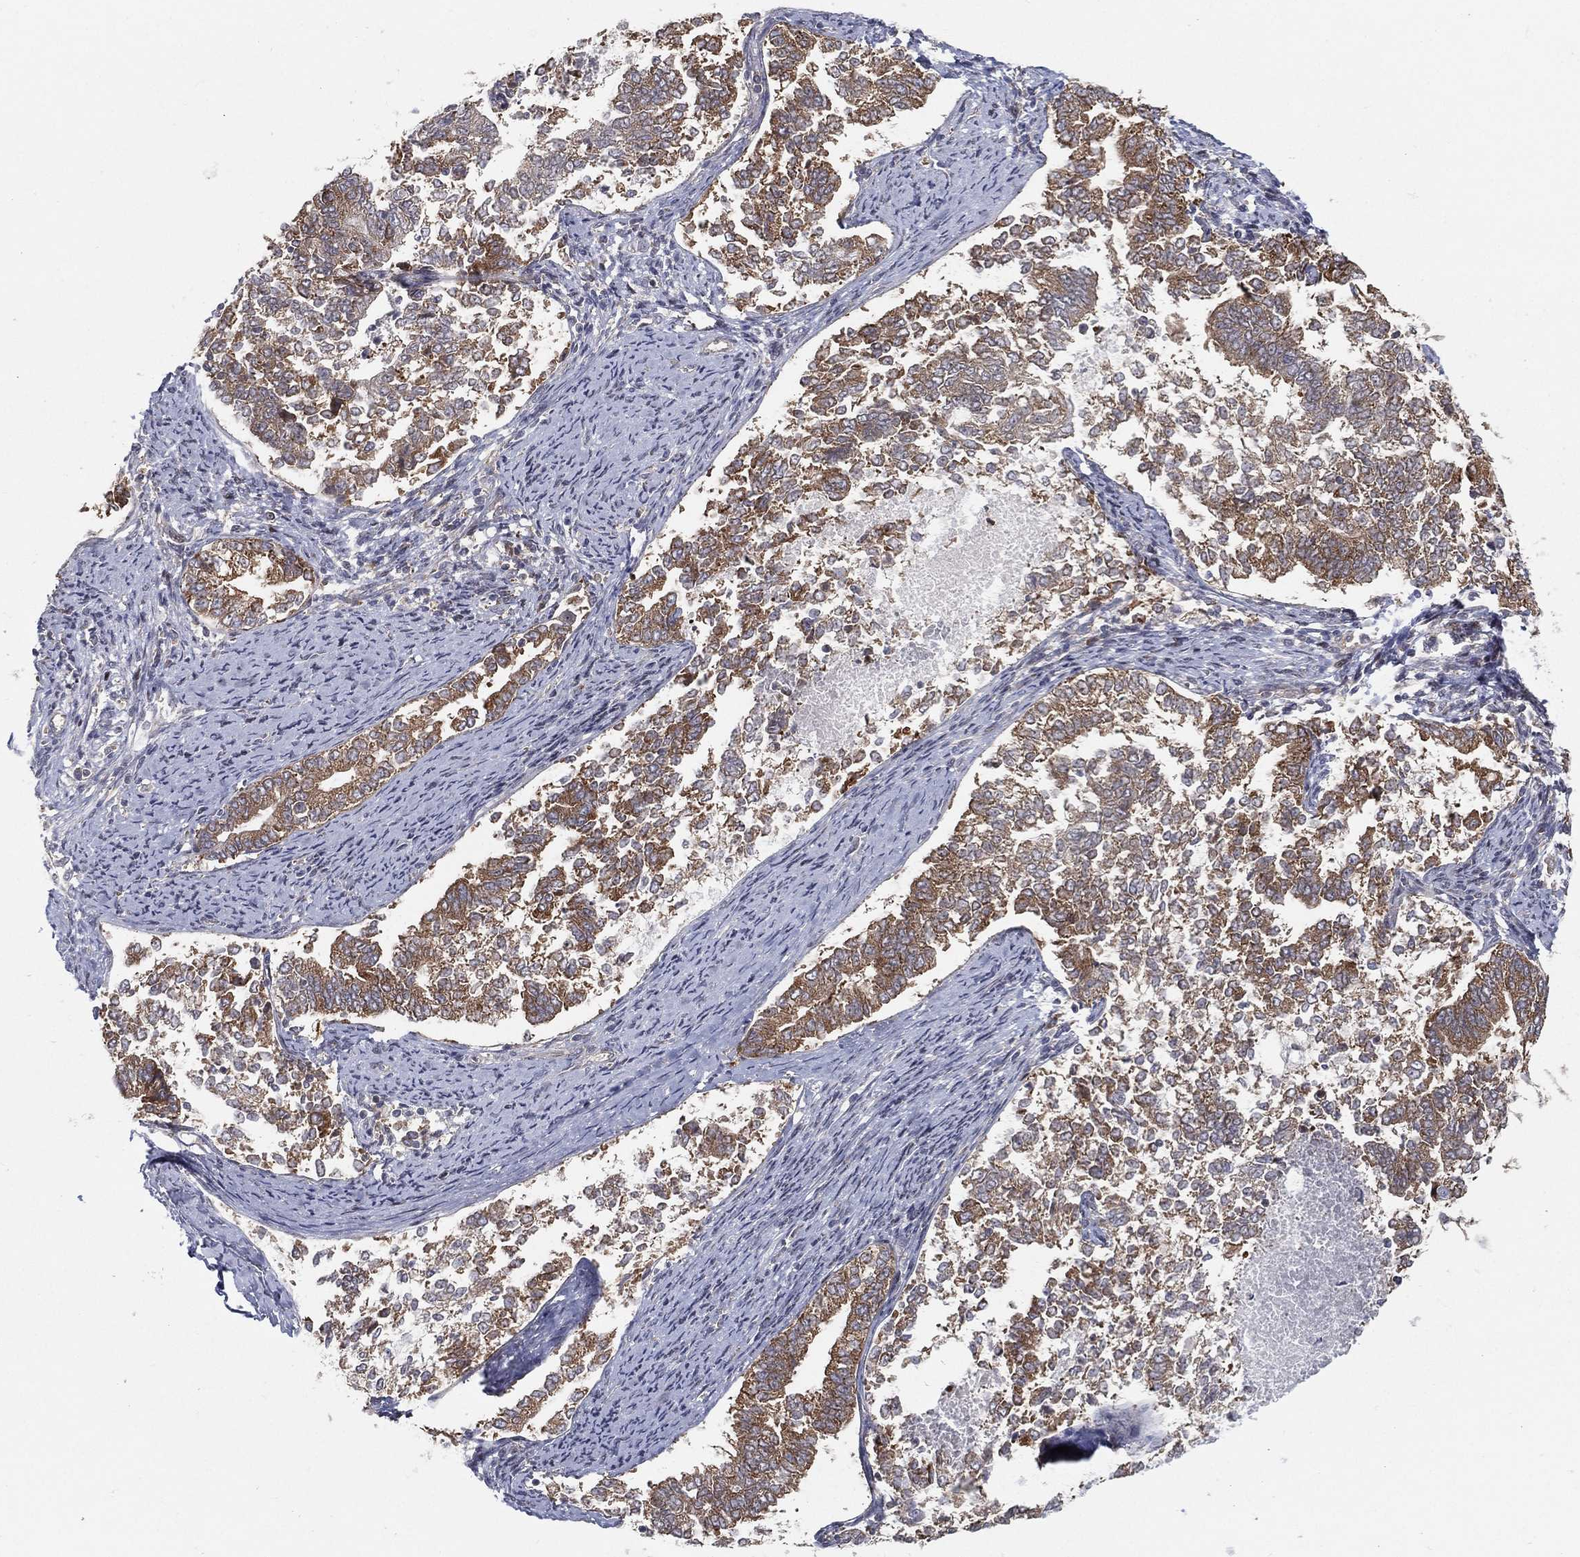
{"staining": {"intensity": "moderate", "quantity": ">75%", "location": "cytoplasmic/membranous"}, "tissue": "endometrial cancer", "cell_type": "Tumor cells", "image_type": "cancer", "snomed": [{"axis": "morphology", "description": "Adenocarcinoma, NOS"}, {"axis": "topography", "description": "Endometrium"}], "caption": "This micrograph shows IHC staining of human endometrial adenocarcinoma, with medium moderate cytoplasmic/membranous expression in about >75% of tumor cells.", "gene": "TMTC4", "patient": {"sex": "female", "age": 65}}